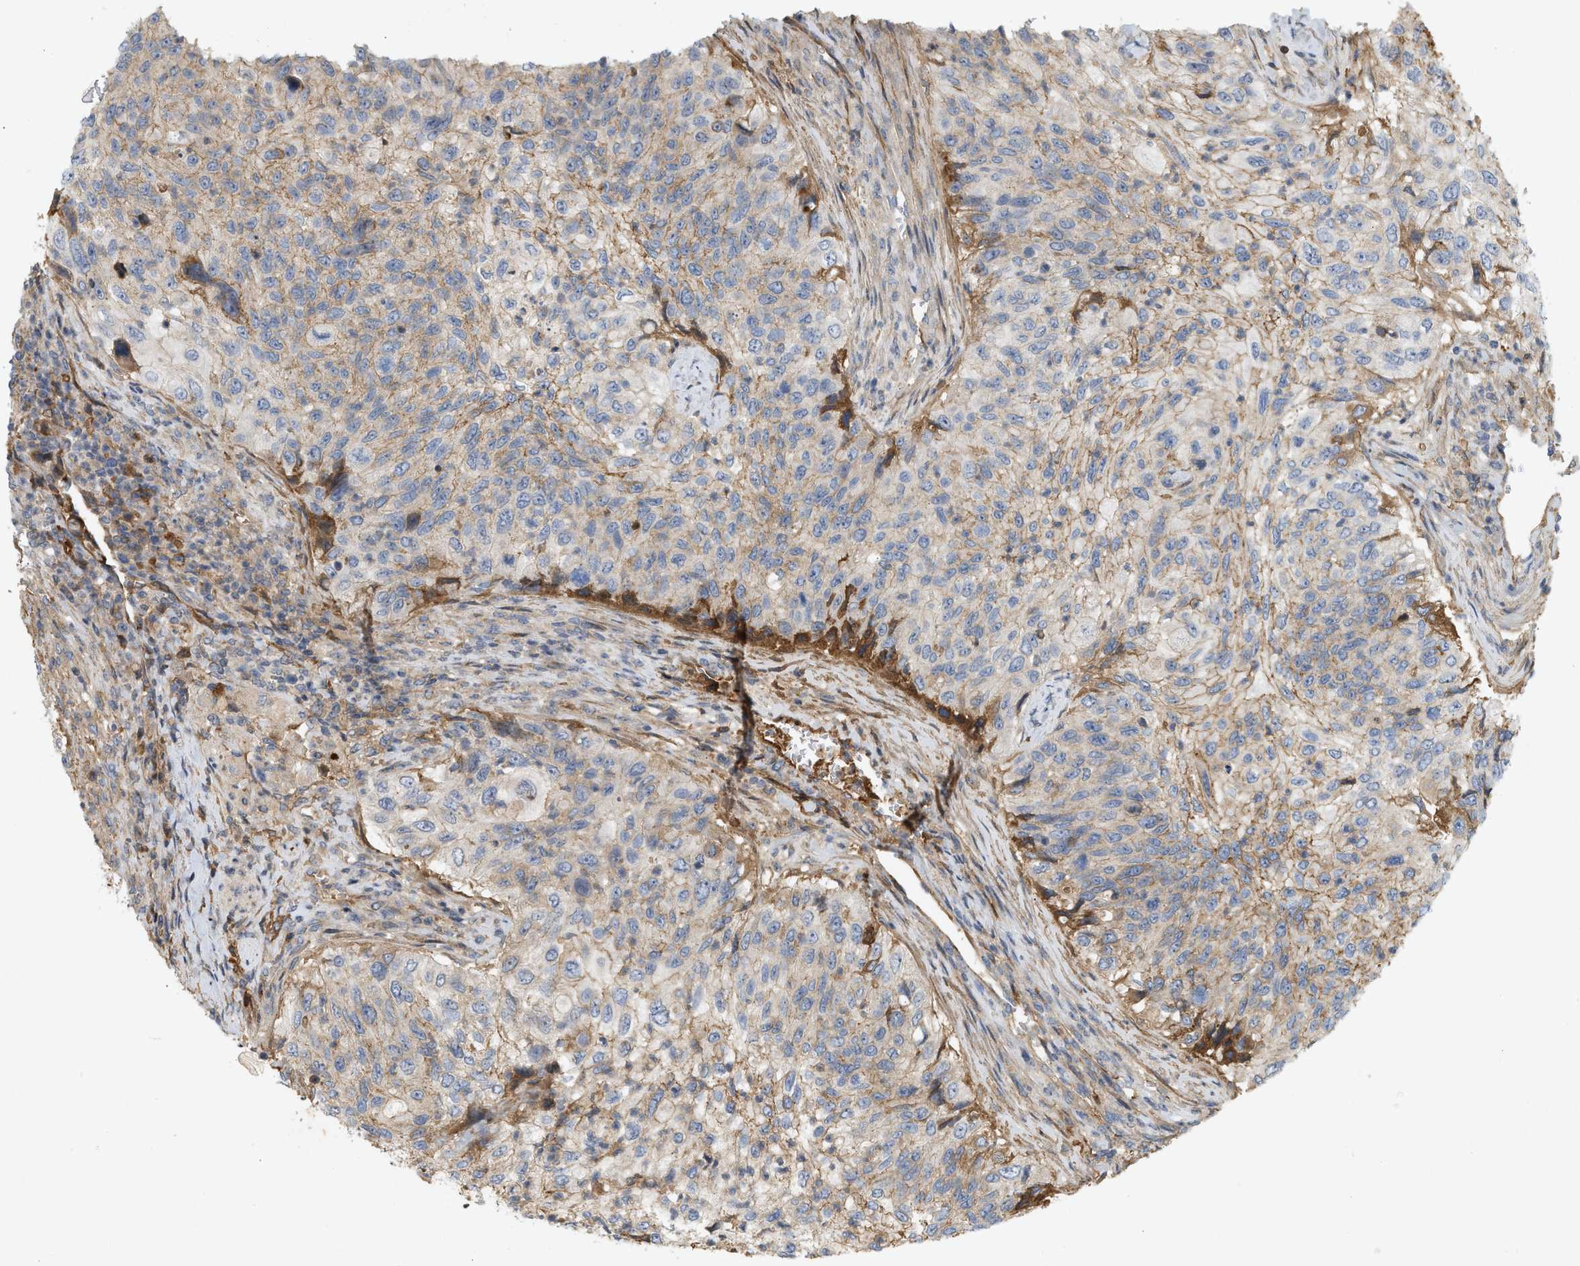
{"staining": {"intensity": "moderate", "quantity": "<25%", "location": "cytoplasmic/membranous"}, "tissue": "urothelial cancer", "cell_type": "Tumor cells", "image_type": "cancer", "snomed": [{"axis": "morphology", "description": "Urothelial carcinoma, High grade"}, {"axis": "topography", "description": "Urinary bladder"}], "caption": "Protein expression analysis of human high-grade urothelial carcinoma reveals moderate cytoplasmic/membranous positivity in approximately <25% of tumor cells. (Brightfield microscopy of DAB IHC at high magnification).", "gene": "F8", "patient": {"sex": "female", "age": 60}}